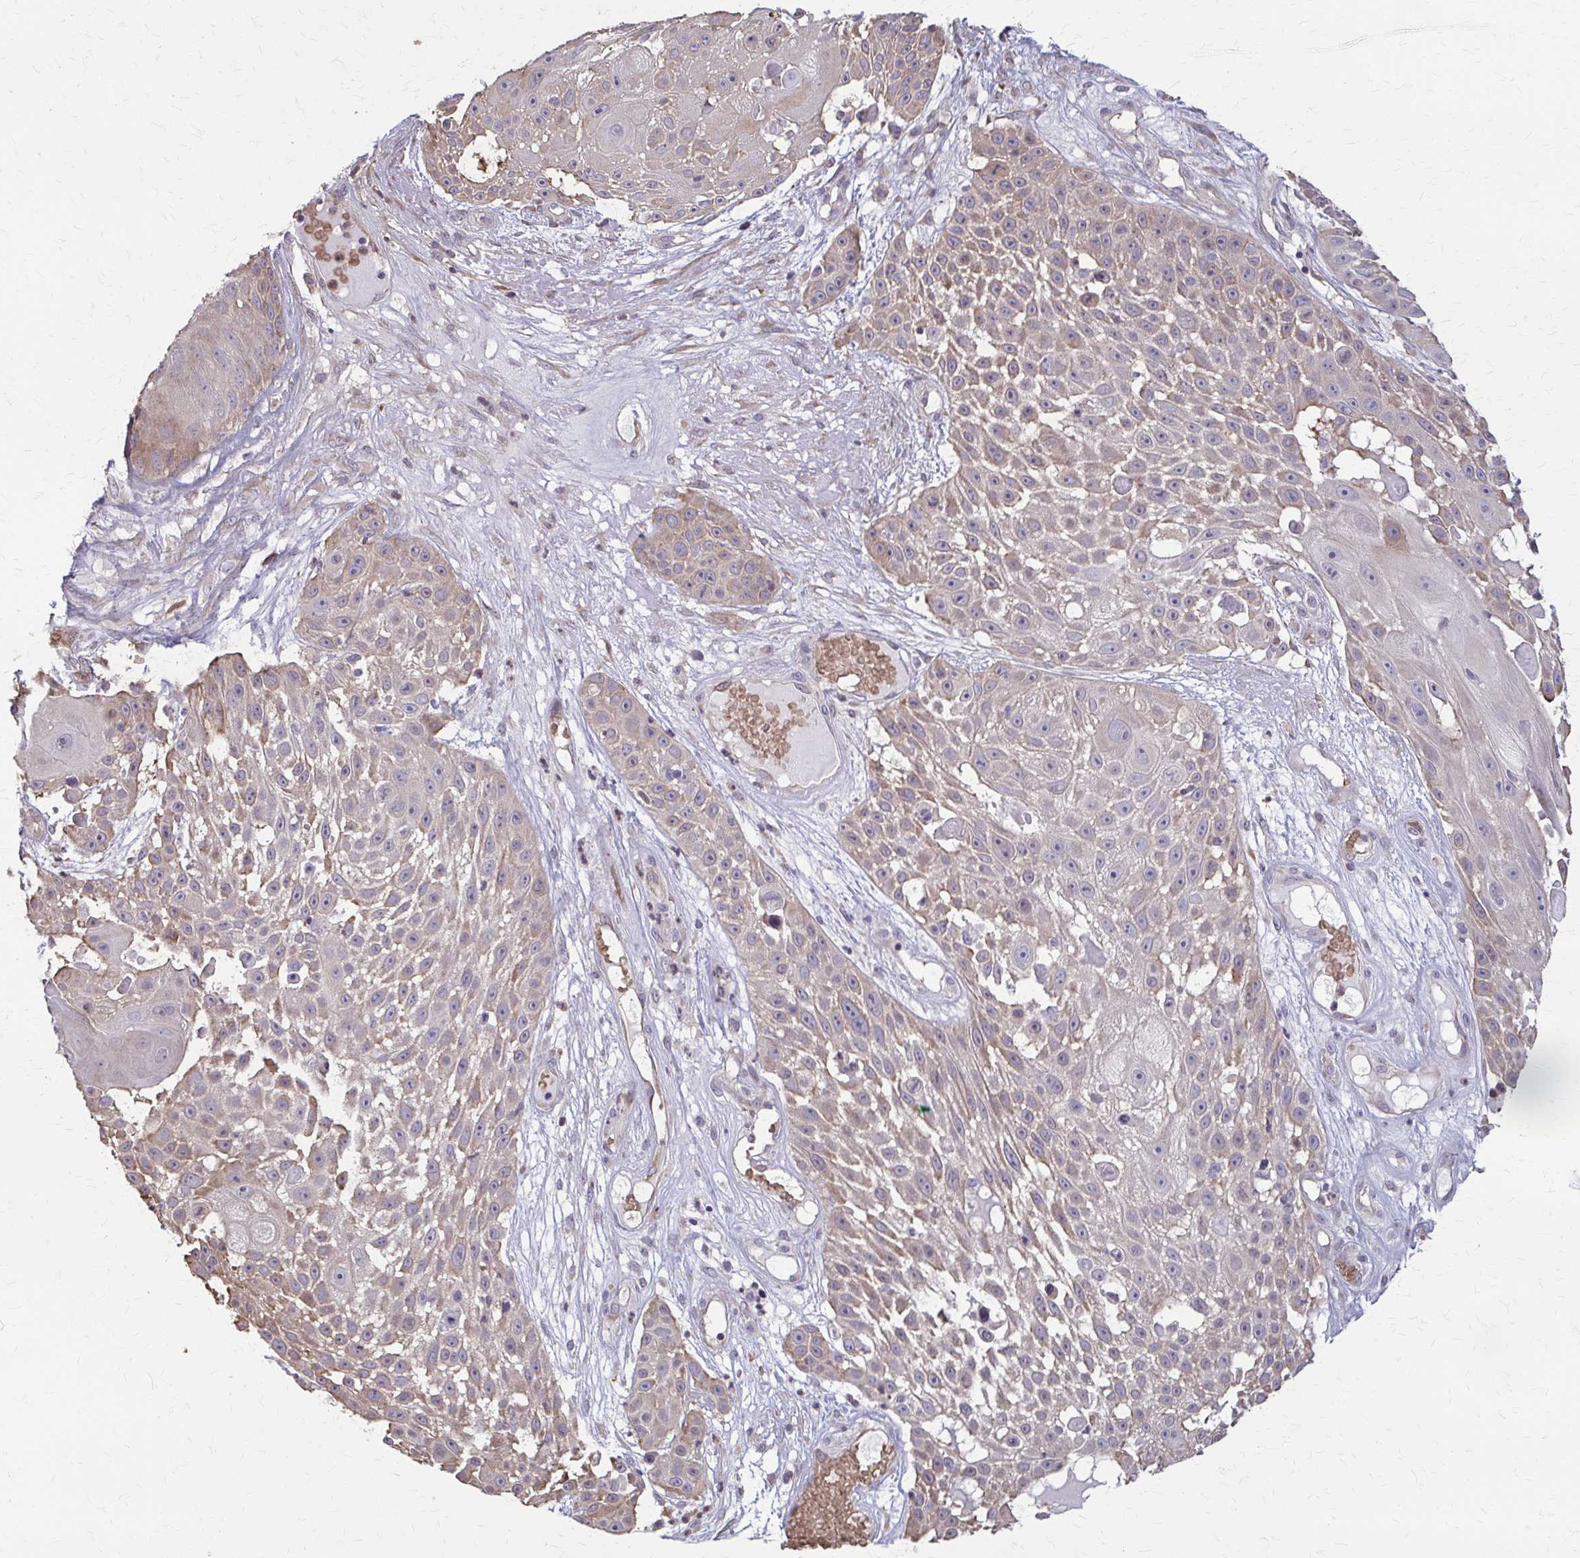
{"staining": {"intensity": "weak", "quantity": "25%-75%", "location": "cytoplasmic/membranous"}, "tissue": "skin cancer", "cell_type": "Tumor cells", "image_type": "cancer", "snomed": [{"axis": "morphology", "description": "Squamous cell carcinoma, NOS"}, {"axis": "topography", "description": "Skin"}], "caption": "Tumor cells reveal low levels of weak cytoplasmic/membranous positivity in about 25%-75% of cells in skin squamous cell carcinoma. Ihc stains the protein in brown and the nuclei are stained blue.", "gene": "ZNF34", "patient": {"sex": "female", "age": 86}}